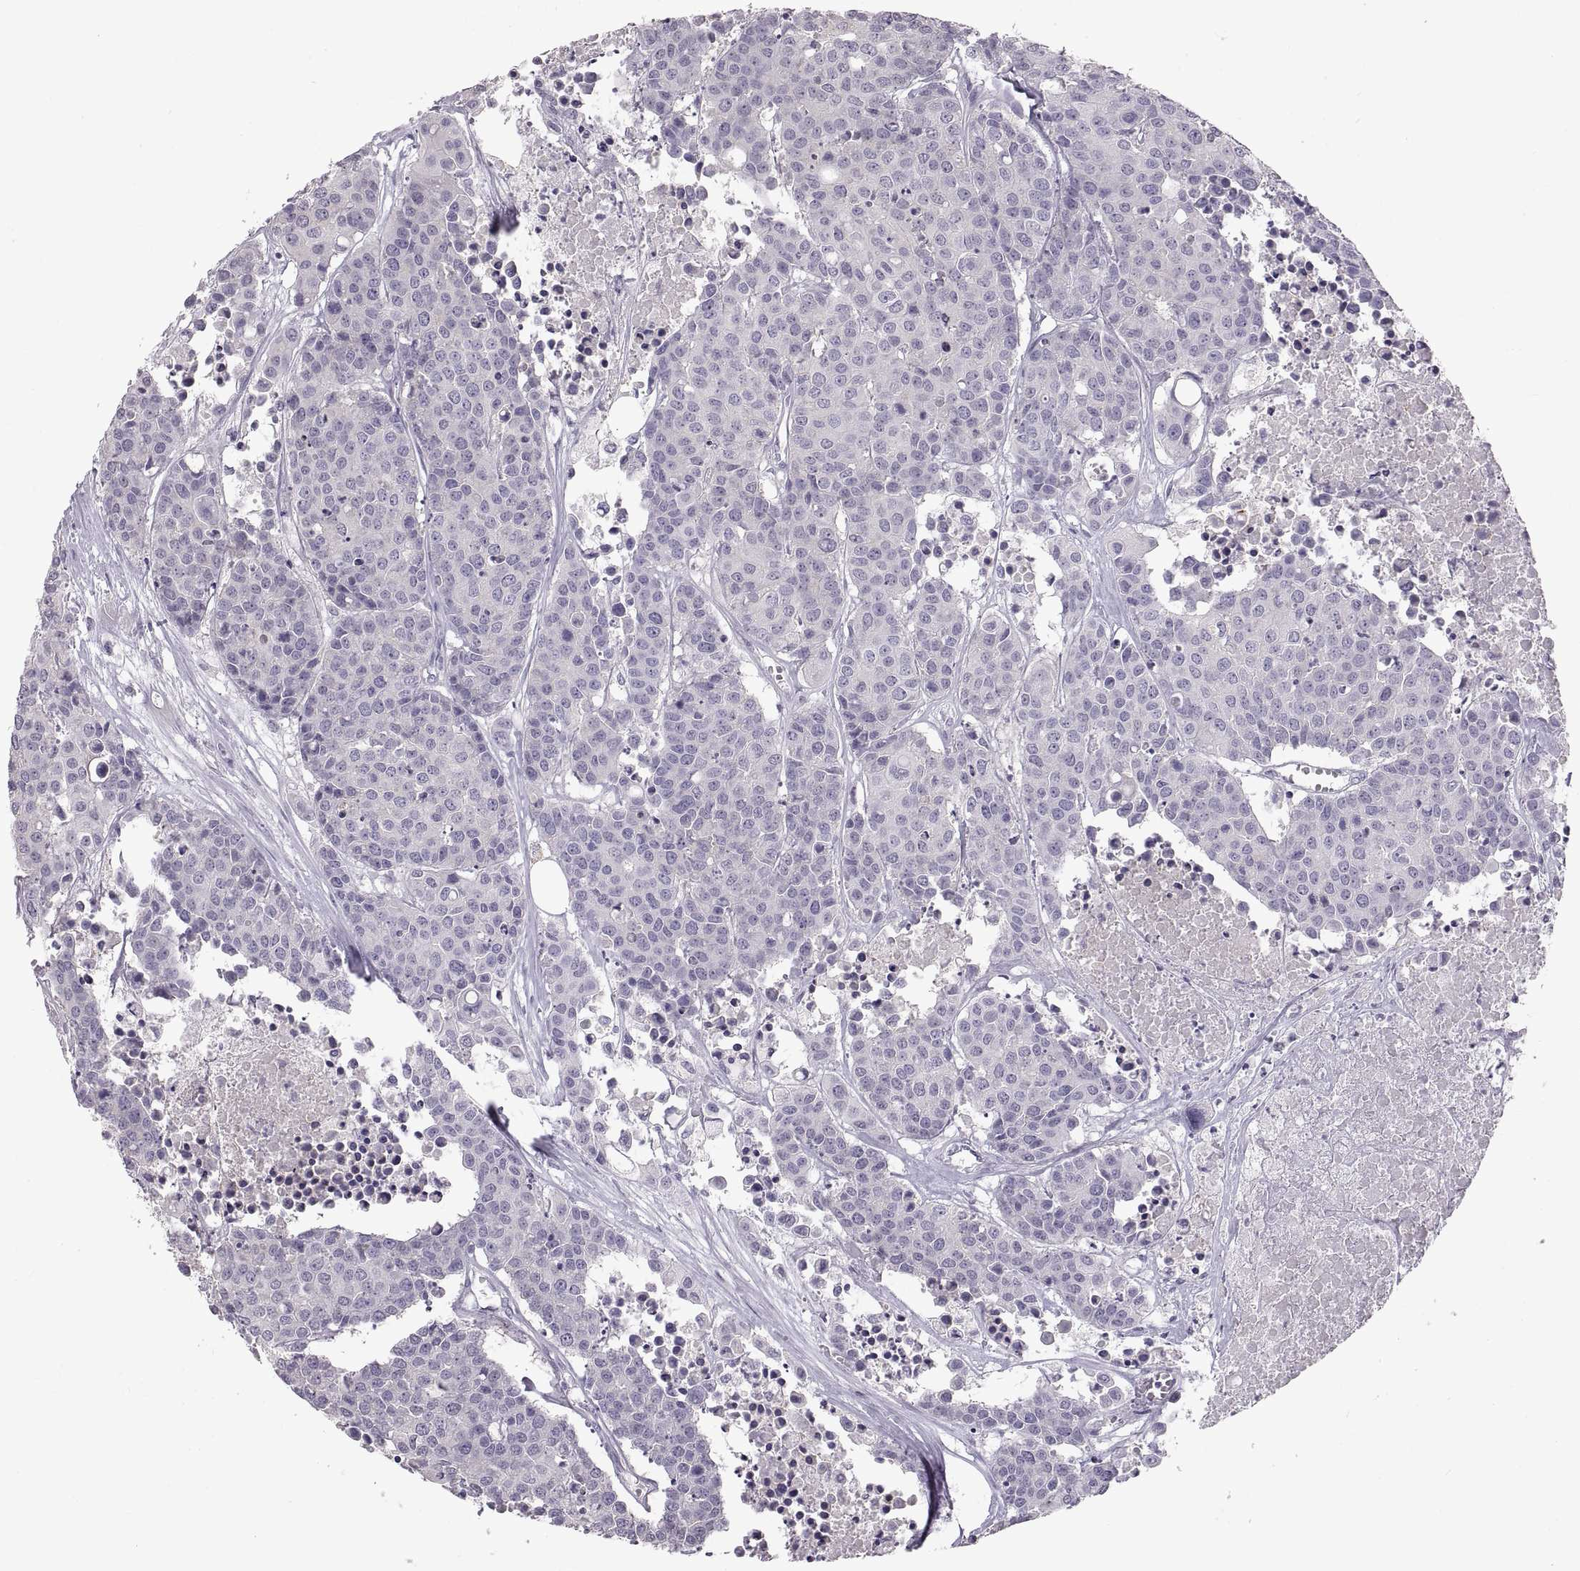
{"staining": {"intensity": "negative", "quantity": "none", "location": "none"}, "tissue": "carcinoid", "cell_type": "Tumor cells", "image_type": "cancer", "snomed": [{"axis": "morphology", "description": "Carcinoid, malignant, NOS"}, {"axis": "topography", "description": "Colon"}], "caption": "Photomicrograph shows no significant protein positivity in tumor cells of carcinoid.", "gene": "SPACDR", "patient": {"sex": "male", "age": 81}}